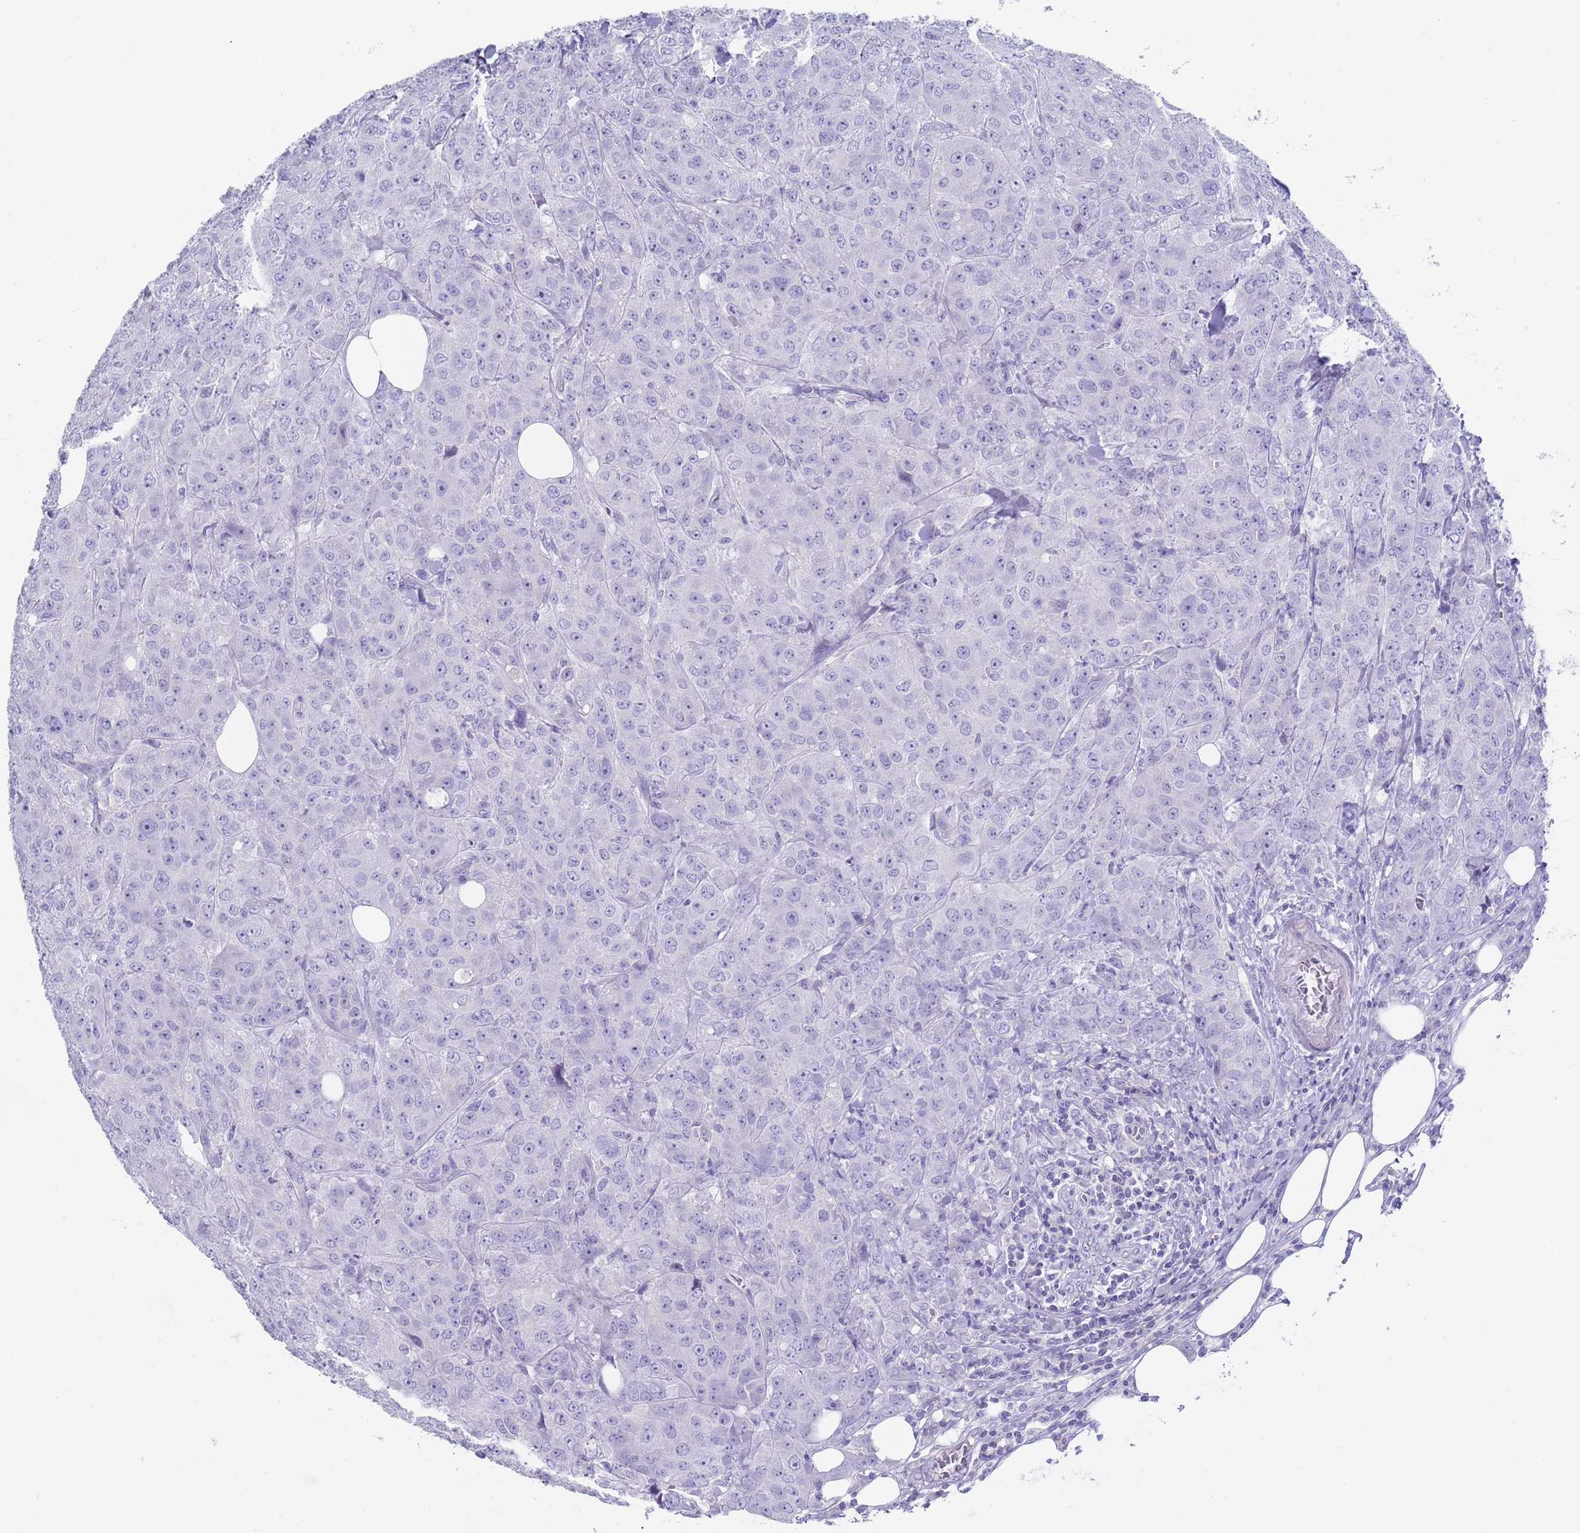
{"staining": {"intensity": "negative", "quantity": "none", "location": "none"}, "tissue": "breast cancer", "cell_type": "Tumor cells", "image_type": "cancer", "snomed": [{"axis": "morphology", "description": "Duct carcinoma"}, {"axis": "topography", "description": "Breast"}], "caption": "This photomicrograph is of breast cancer (invasive ductal carcinoma) stained with immunohistochemistry to label a protein in brown with the nuclei are counter-stained blue. There is no expression in tumor cells. (Stains: DAB immunohistochemistry (IHC) with hematoxylin counter stain, Microscopy: brightfield microscopy at high magnification).", "gene": "CPXM2", "patient": {"sex": "female", "age": 43}}